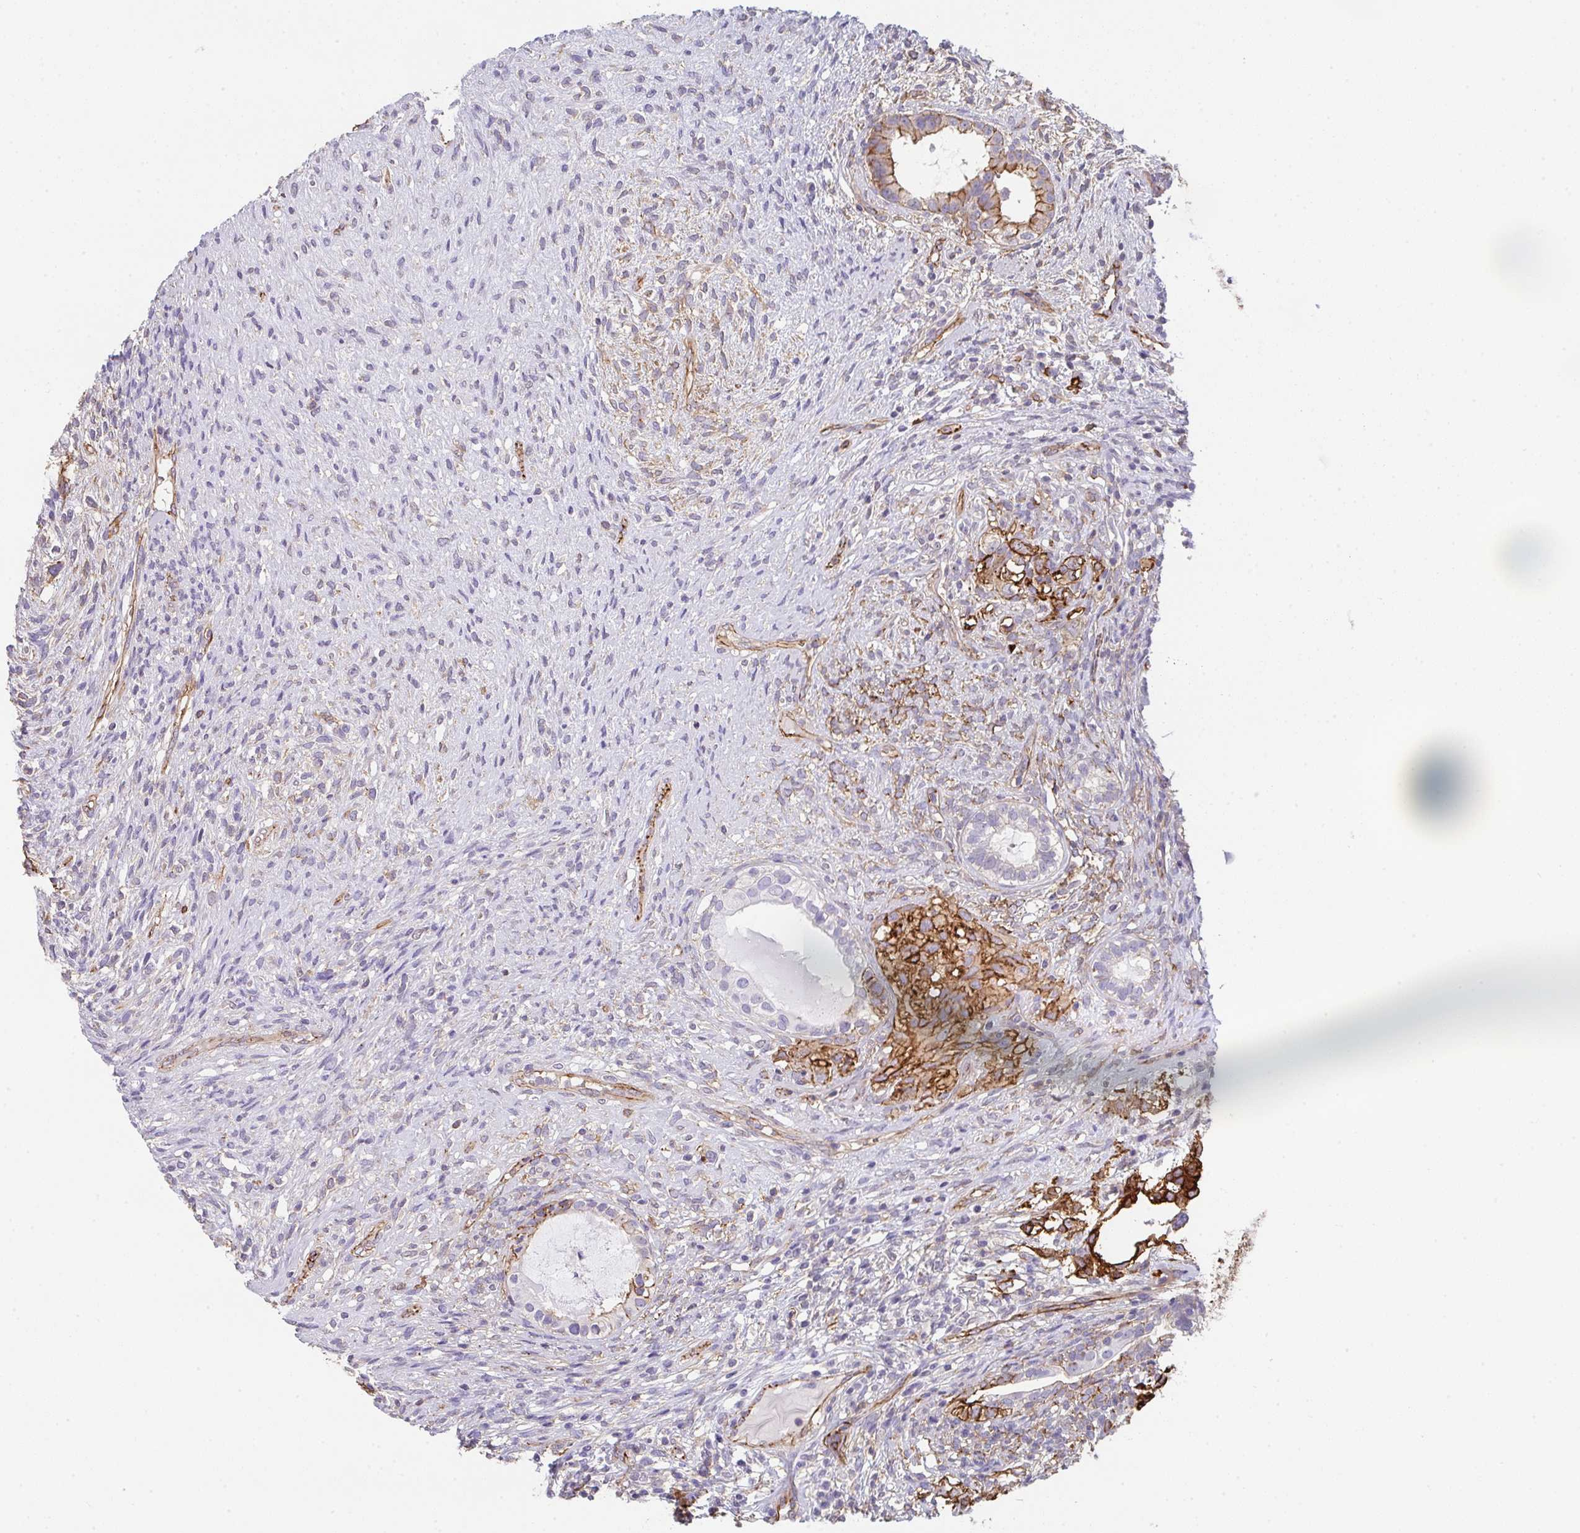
{"staining": {"intensity": "strong", "quantity": "25%-75%", "location": "cytoplasmic/membranous"}, "tissue": "testis cancer", "cell_type": "Tumor cells", "image_type": "cancer", "snomed": [{"axis": "morphology", "description": "Seminoma, NOS"}, {"axis": "morphology", "description": "Carcinoma, Embryonal, NOS"}, {"axis": "topography", "description": "Testis"}], "caption": "Immunohistochemistry (IHC) (DAB (3,3'-diaminobenzidine)) staining of testis cancer (embryonal carcinoma) exhibits strong cytoplasmic/membranous protein positivity in about 25%-75% of tumor cells.", "gene": "DBN1", "patient": {"sex": "male", "age": 41}}